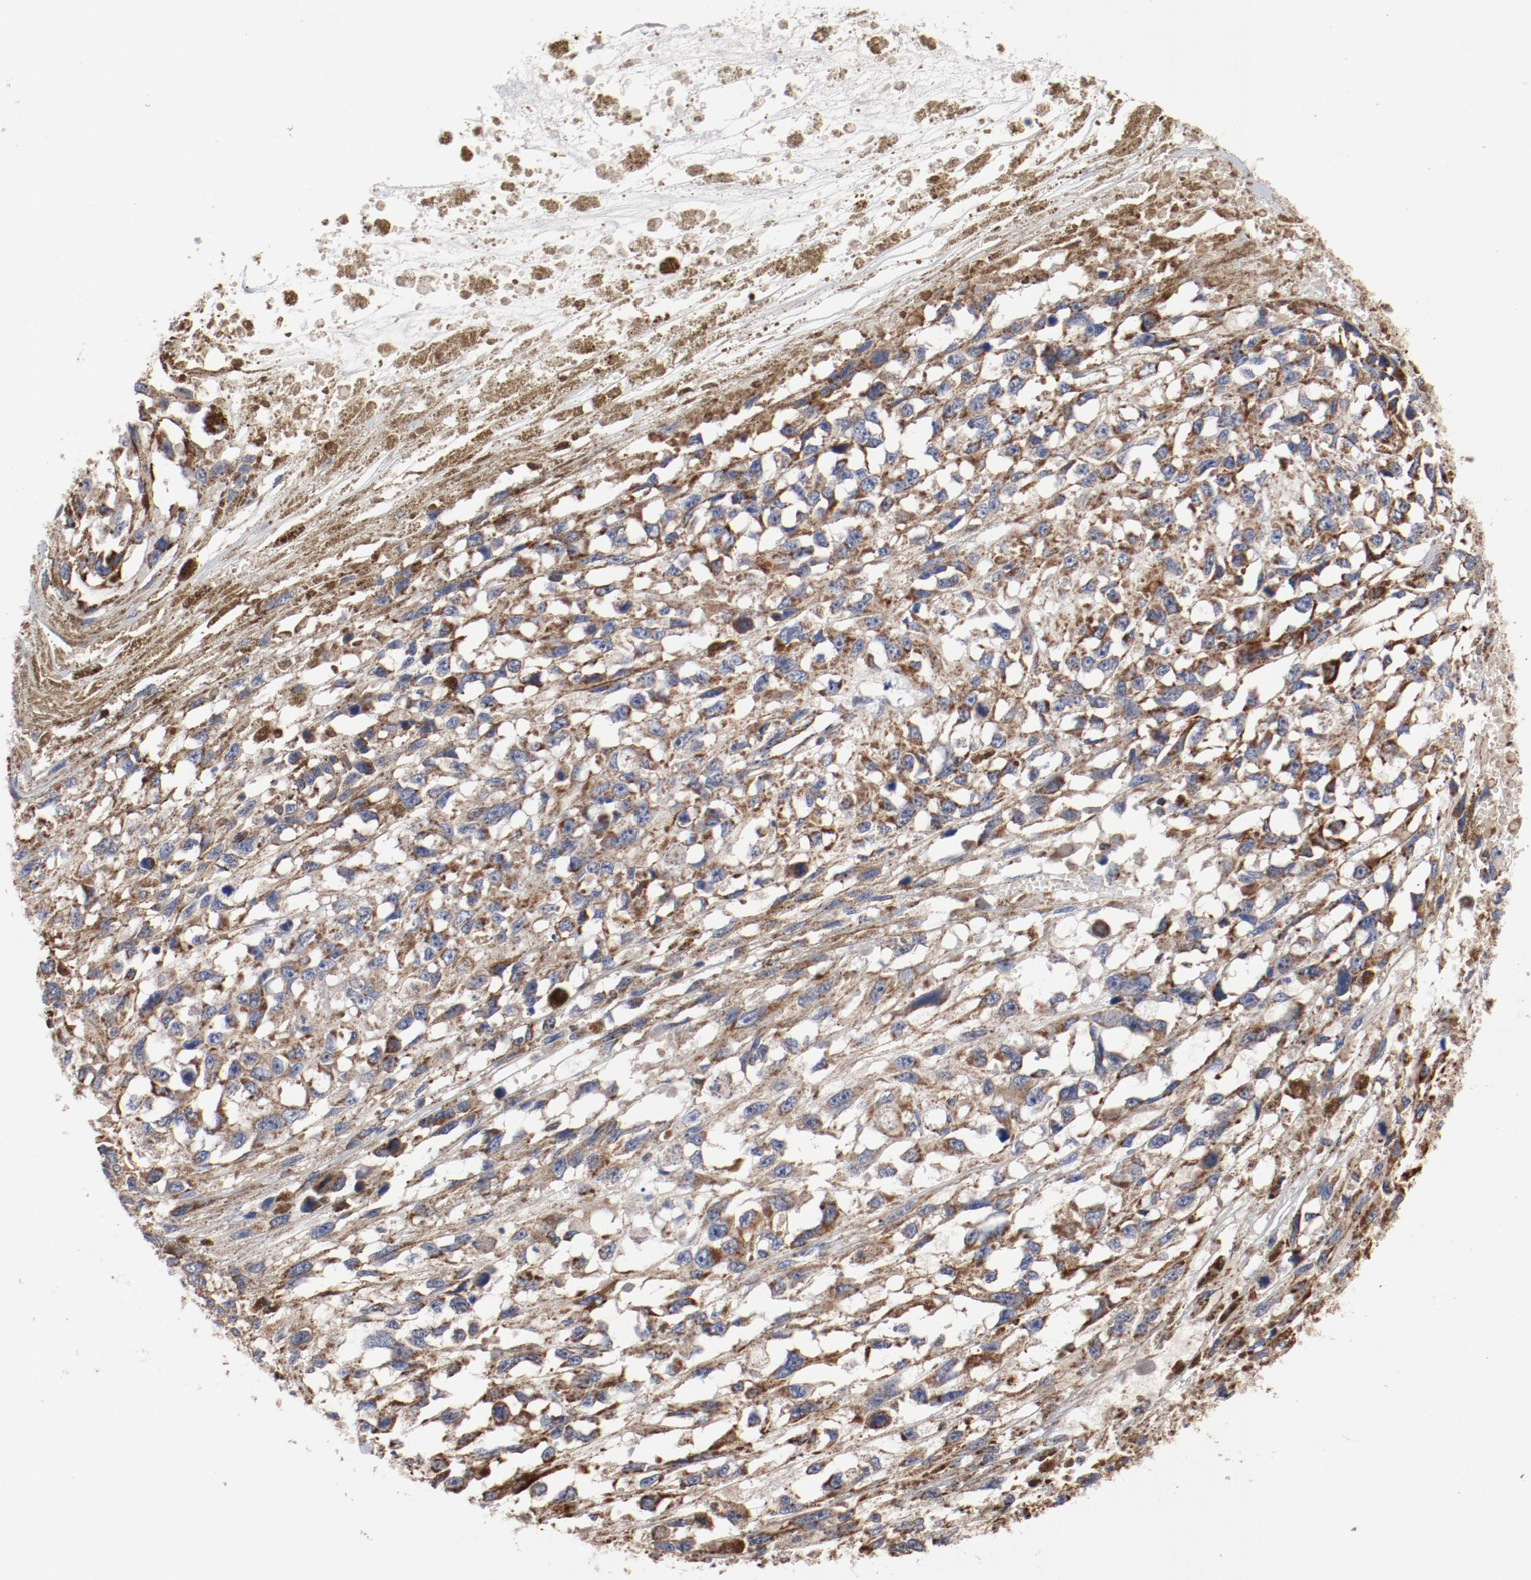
{"staining": {"intensity": "moderate", "quantity": ">75%", "location": "cytoplasmic/membranous"}, "tissue": "melanoma", "cell_type": "Tumor cells", "image_type": "cancer", "snomed": [{"axis": "morphology", "description": "Malignant melanoma, Metastatic site"}, {"axis": "topography", "description": "Lymph node"}], "caption": "Melanoma stained for a protein (brown) demonstrates moderate cytoplasmic/membranous positive expression in approximately >75% of tumor cells.", "gene": "NDUFV2", "patient": {"sex": "male", "age": 59}}